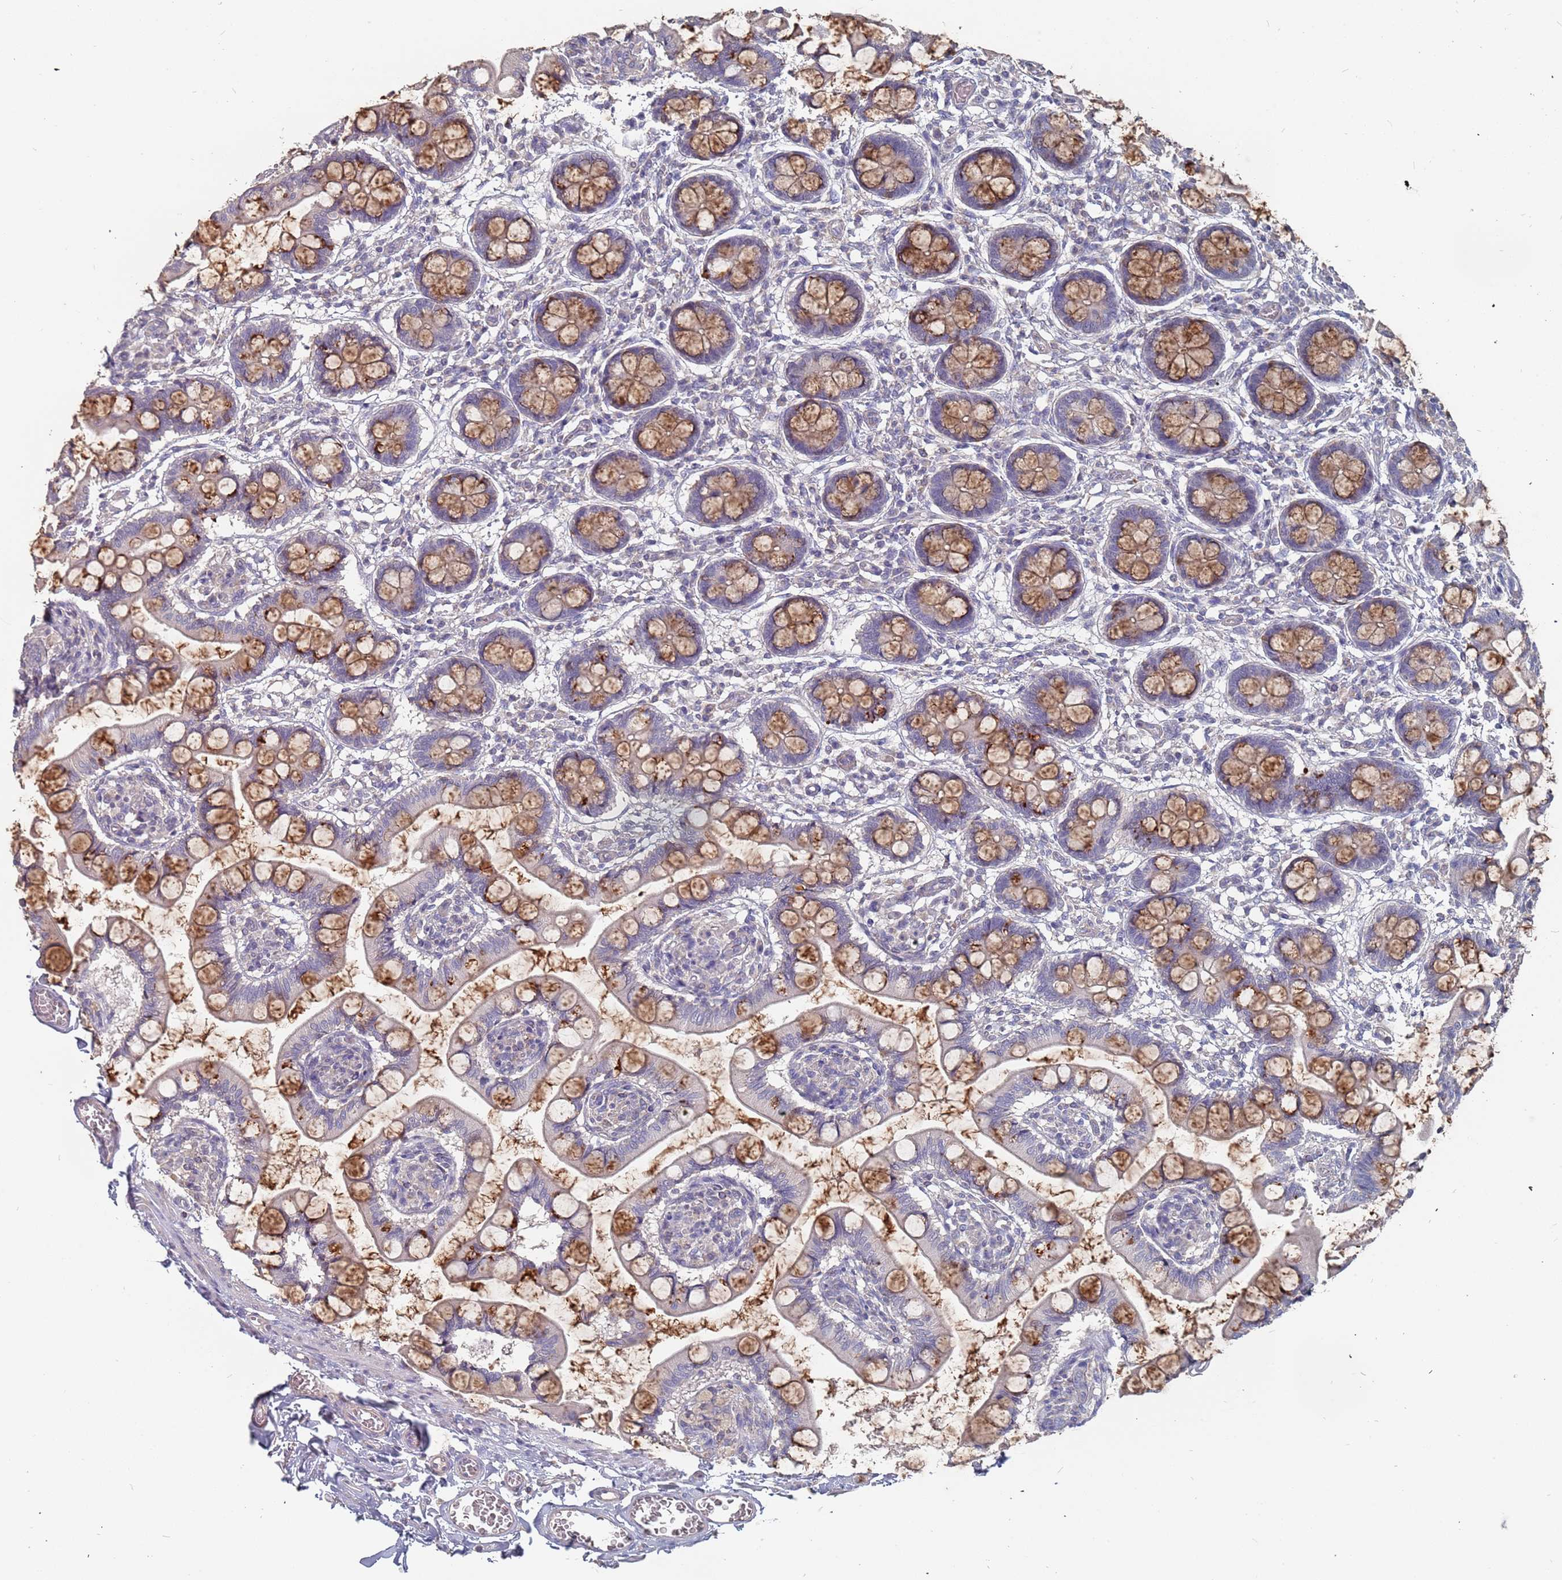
{"staining": {"intensity": "strong", "quantity": "25%-75%", "location": "cytoplasmic/membranous"}, "tissue": "small intestine", "cell_type": "Glandular cells", "image_type": "normal", "snomed": [{"axis": "morphology", "description": "Normal tissue, NOS"}, {"axis": "topography", "description": "Small intestine"}], "caption": "Protein staining of normal small intestine shows strong cytoplasmic/membranous positivity in about 25%-75% of glandular cells. (DAB (3,3'-diaminobenzidine) IHC with brightfield microscopy, high magnification).", "gene": "TCEANC2", "patient": {"sex": "male", "age": 52}}